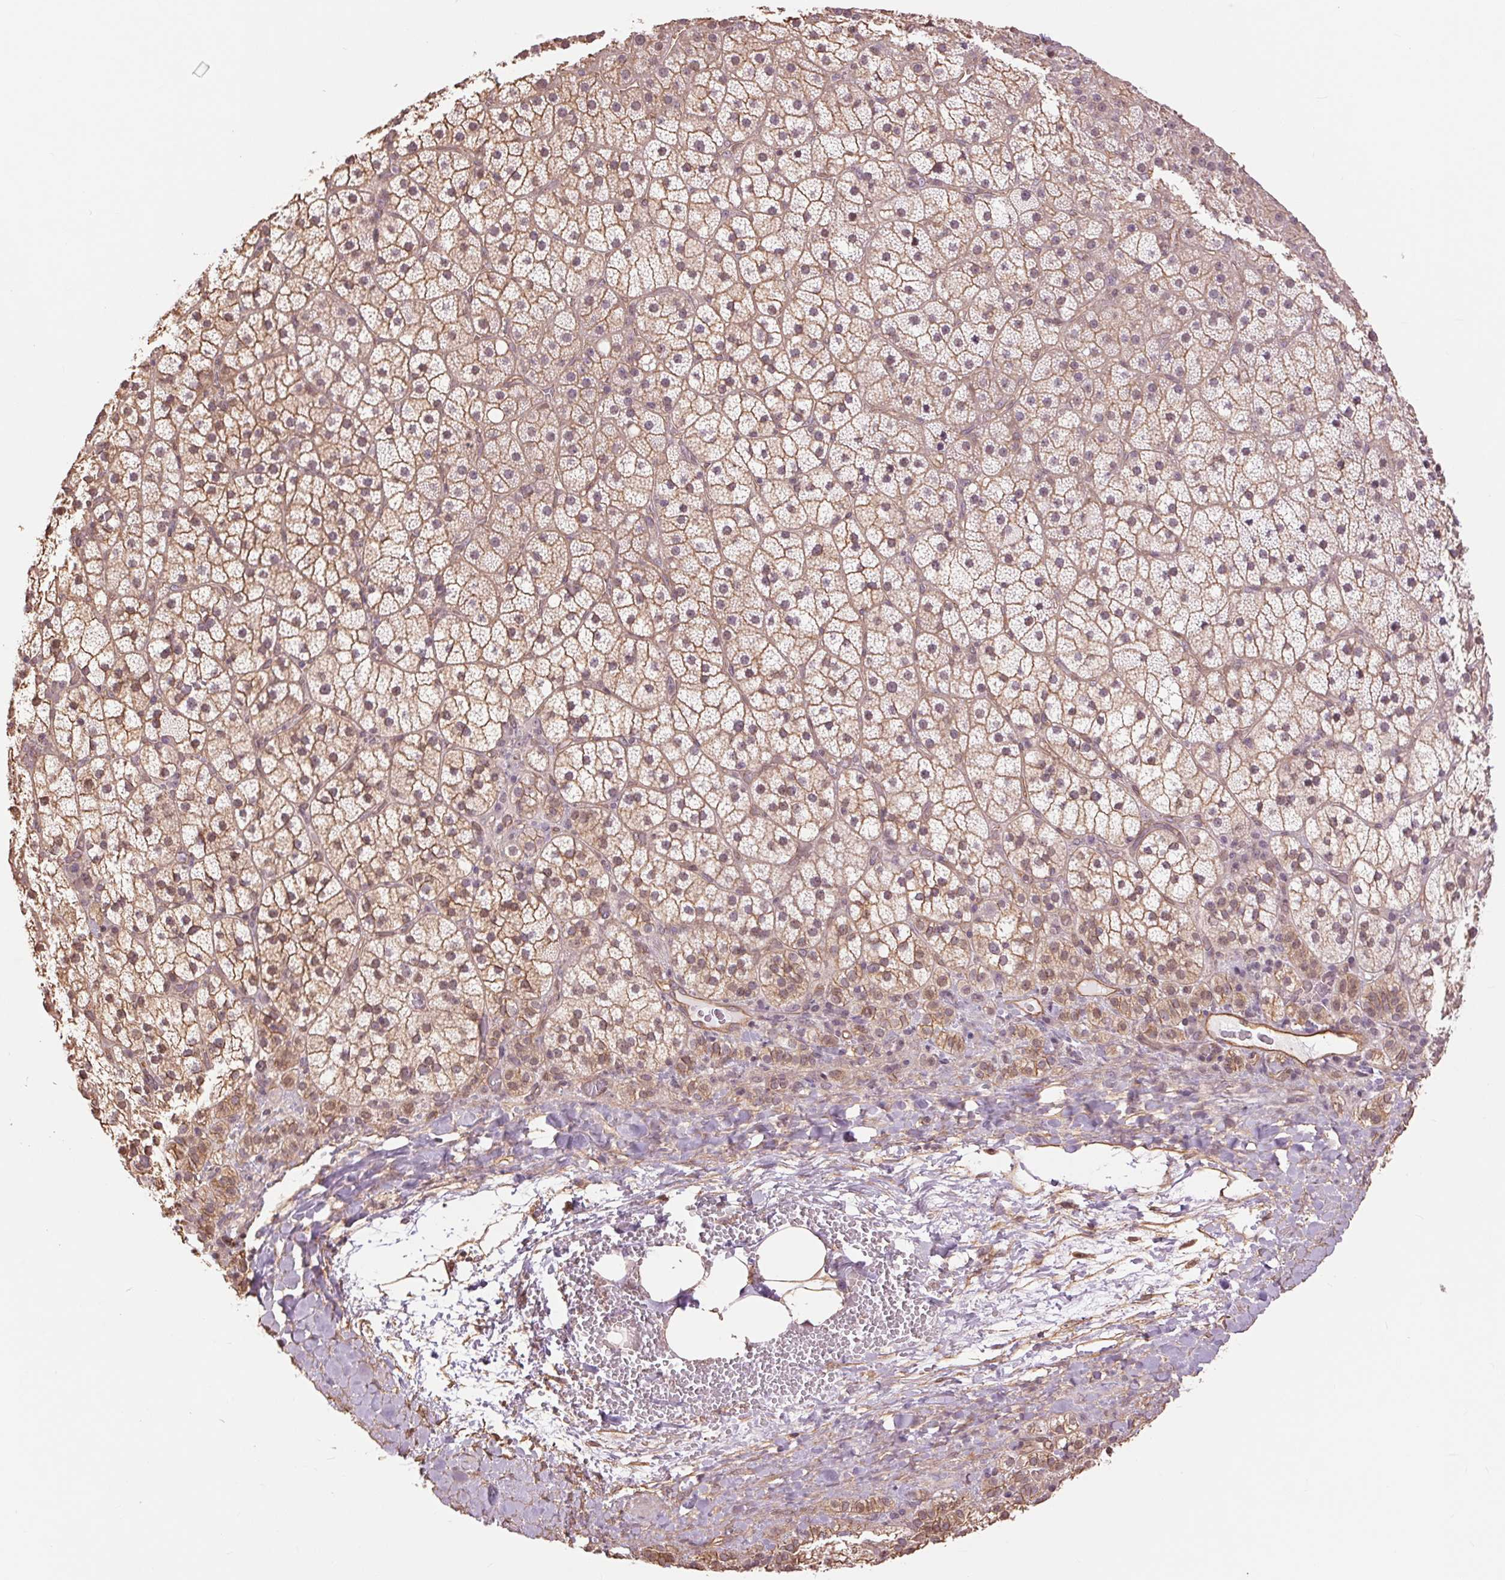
{"staining": {"intensity": "weak", "quantity": "25%-75%", "location": "cytoplasmic/membranous"}, "tissue": "adrenal gland", "cell_type": "Glandular cells", "image_type": "normal", "snomed": [{"axis": "morphology", "description": "Normal tissue, NOS"}, {"axis": "topography", "description": "Adrenal gland"}], "caption": "The micrograph reveals immunohistochemical staining of unremarkable adrenal gland. There is weak cytoplasmic/membranous staining is present in about 25%-75% of glandular cells. (IHC, brightfield microscopy, high magnification).", "gene": "PALM", "patient": {"sex": "male", "age": 53}}